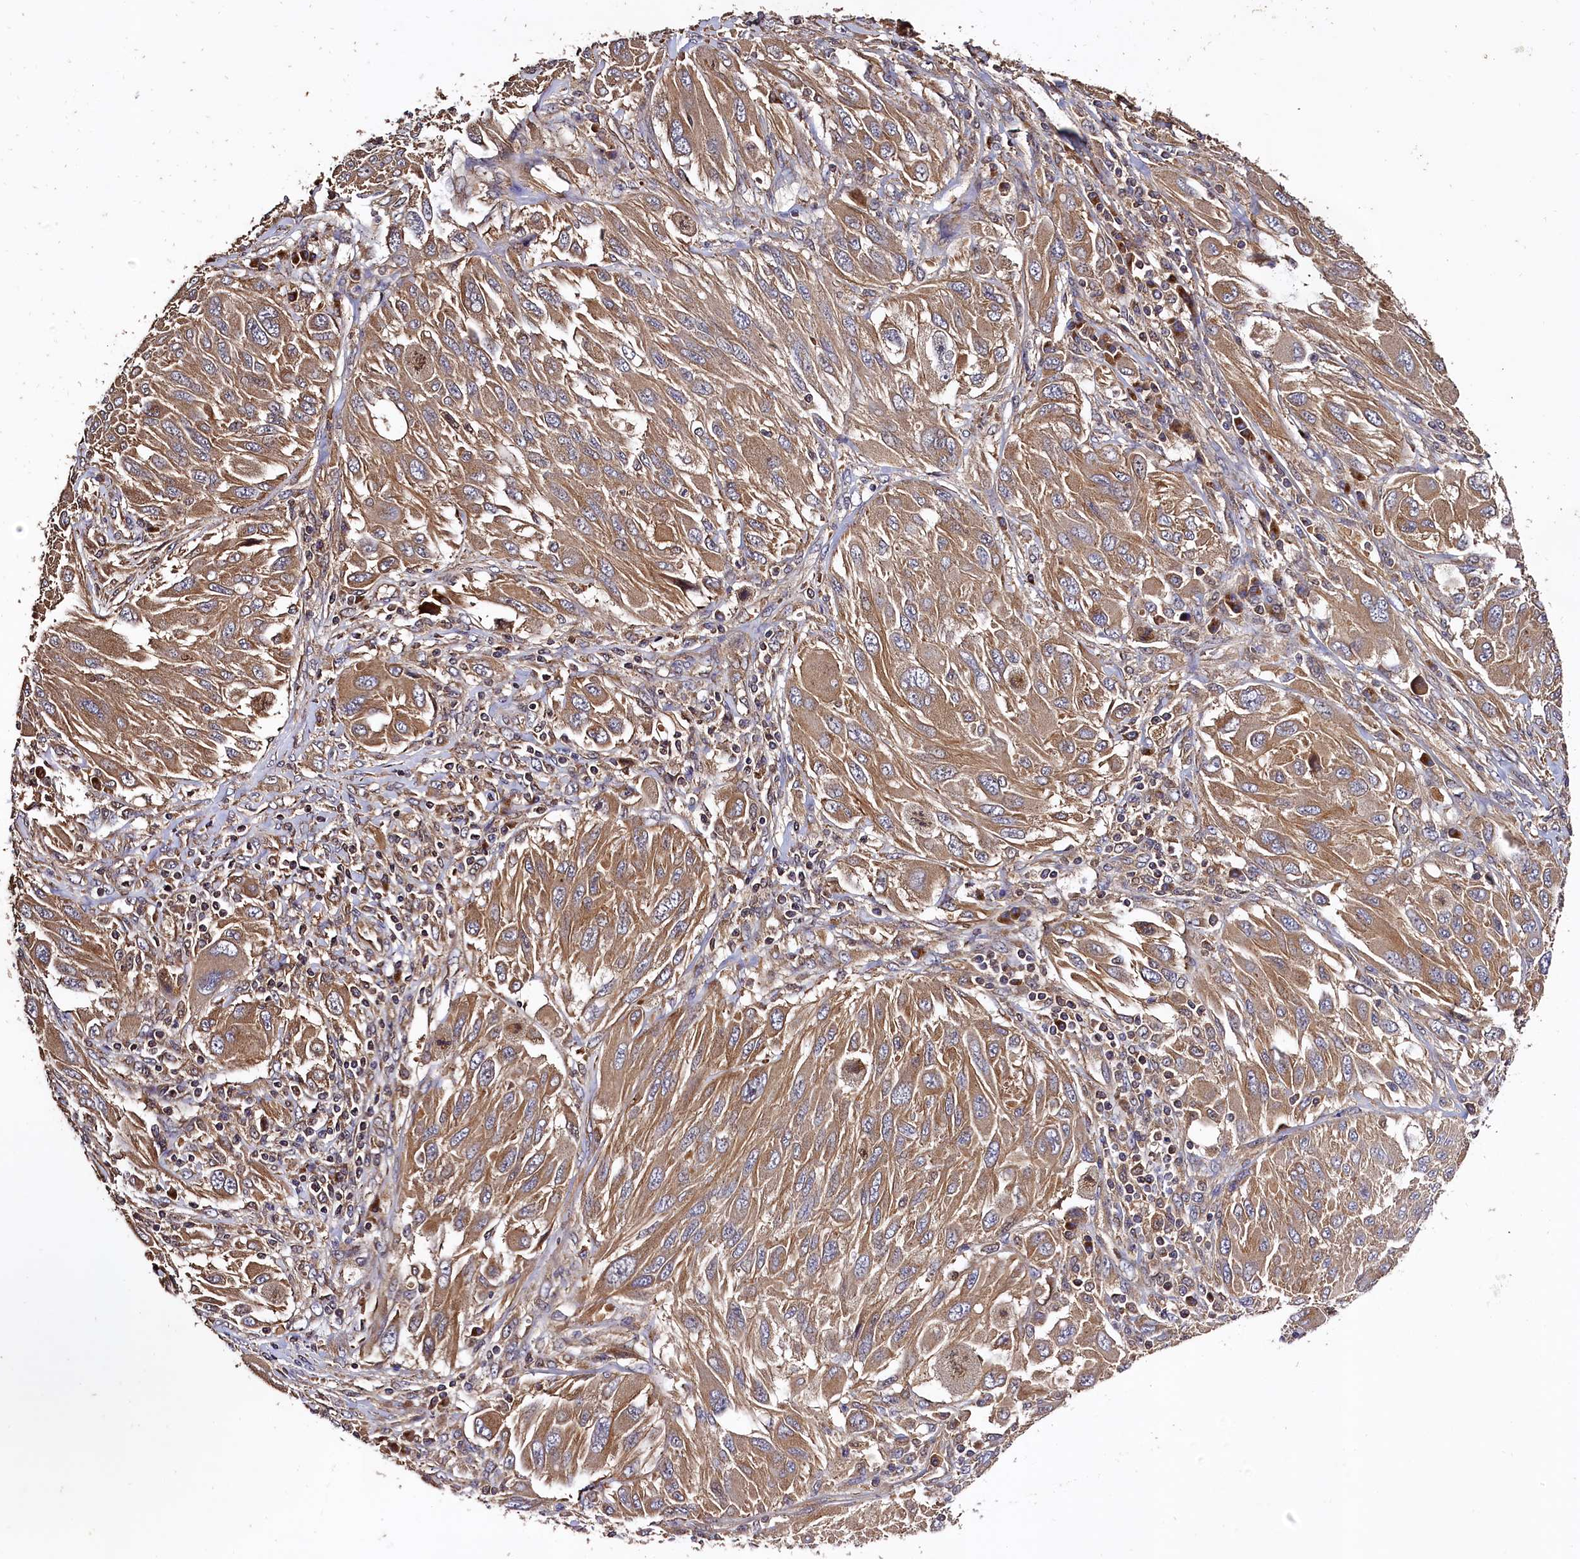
{"staining": {"intensity": "moderate", "quantity": ">75%", "location": "cytoplasmic/membranous"}, "tissue": "melanoma", "cell_type": "Tumor cells", "image_type": "cancer", "snomed": [{"axis": "morphology", "description": "Malignant melanoma, NOS"}, {"axis": "topography", "description": "Skin"}], "caption": "A photomicrograph of human melanoma stained for a protein reveals moderate cytoplasmic/membranous brown staining in tumor cells.", "gene": "KLC2", "patient": {"sex": "female", "age": 91}}